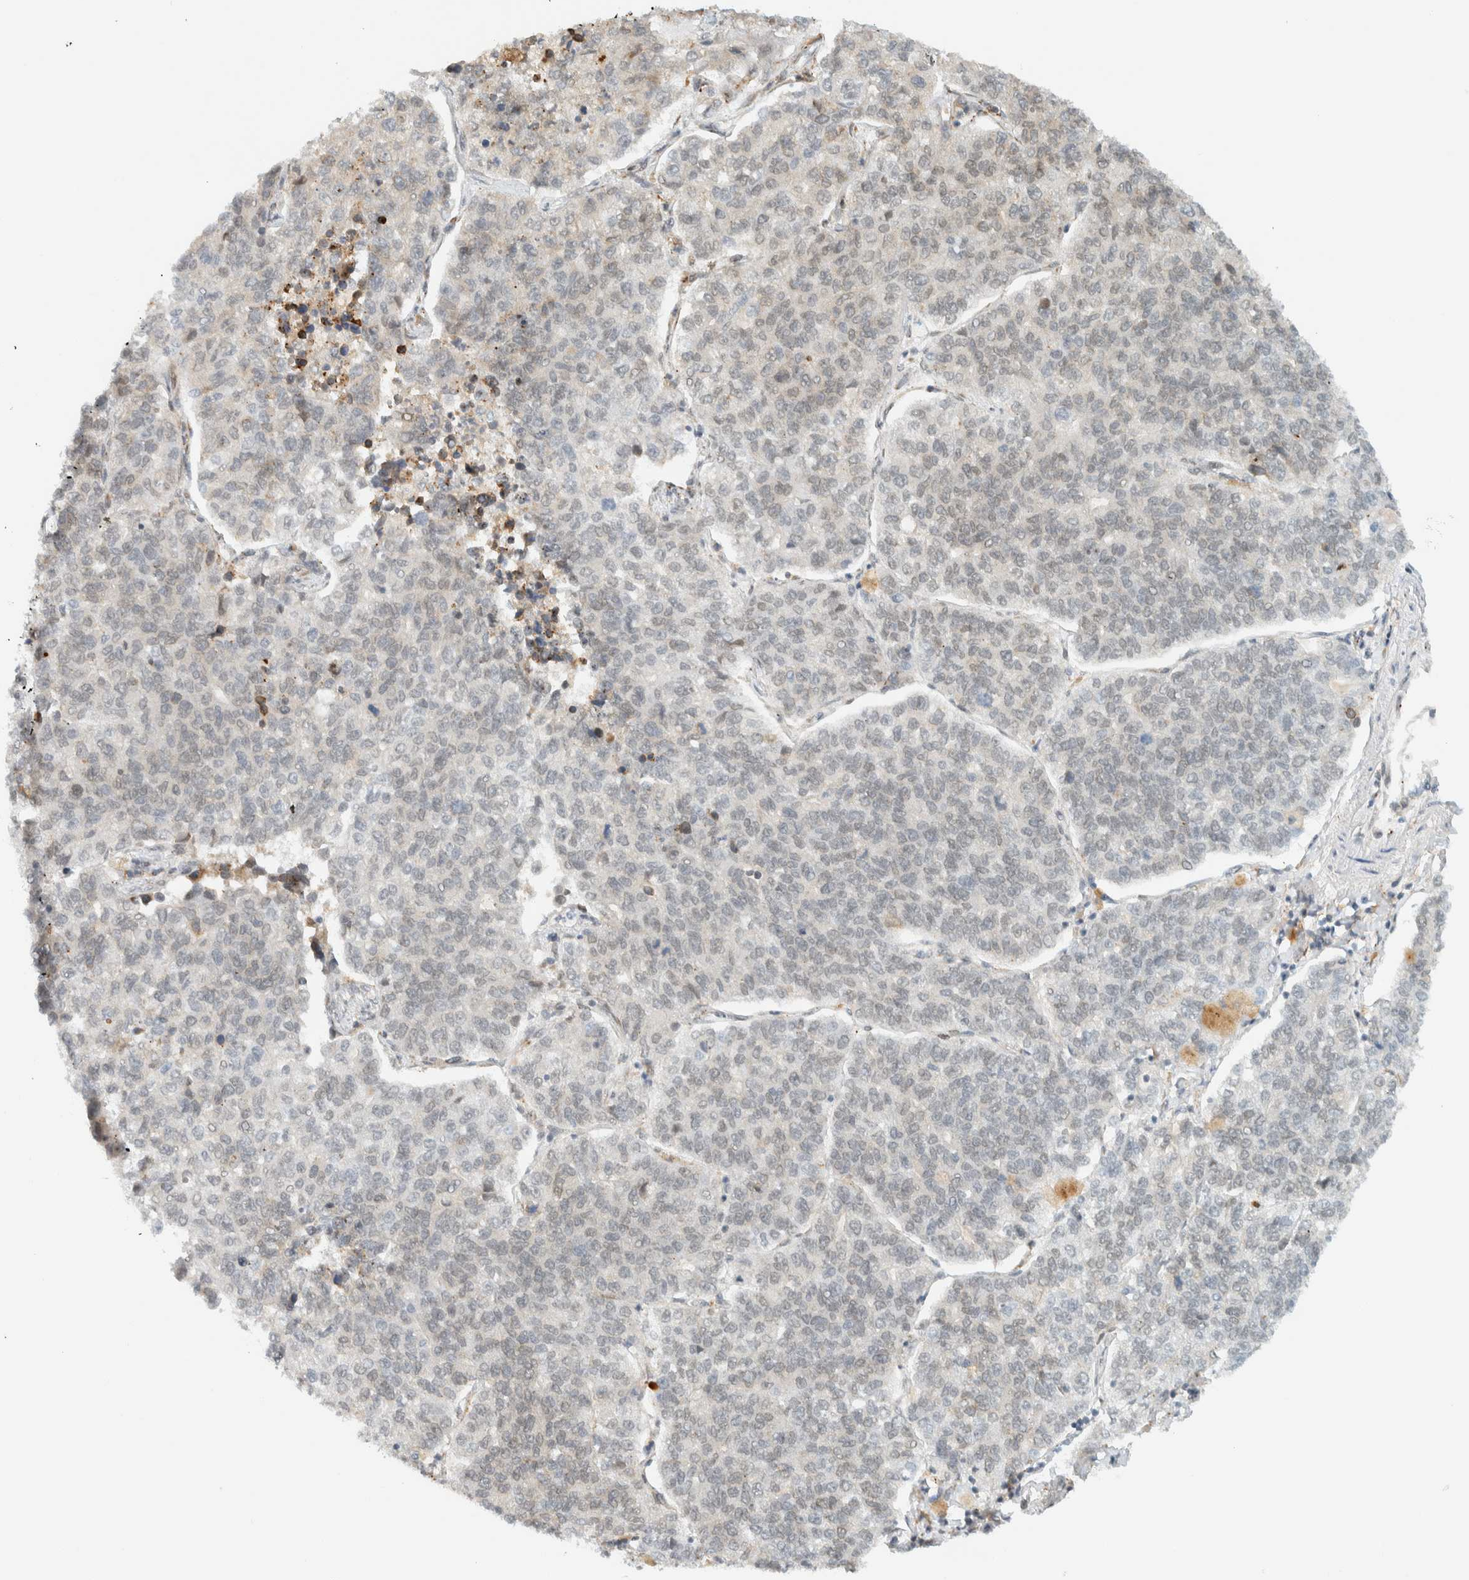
{"staining": {"intensity": "weak", "quantity": "<25%", "location": "nuclear"}, "tissue": "lung cancer", "cell_type": "Tumor cells", "image_type": "cancer", "snomed": [{"axis": "morphology", "description": "Adenocarcinoma, NOS"}, {"axis": "topography", "description": "Lung"}], "caption": "The image shows no significant staining in tumor cells of adenocarcinoma (lung). The staining is performed using DAB (3,3'-diaminobenzidine) brown chromogen with nuclei counter-stained in using hematoxylin.", "gene": "ITPRID1", "patient": {"sex": "male", "age": 49}}